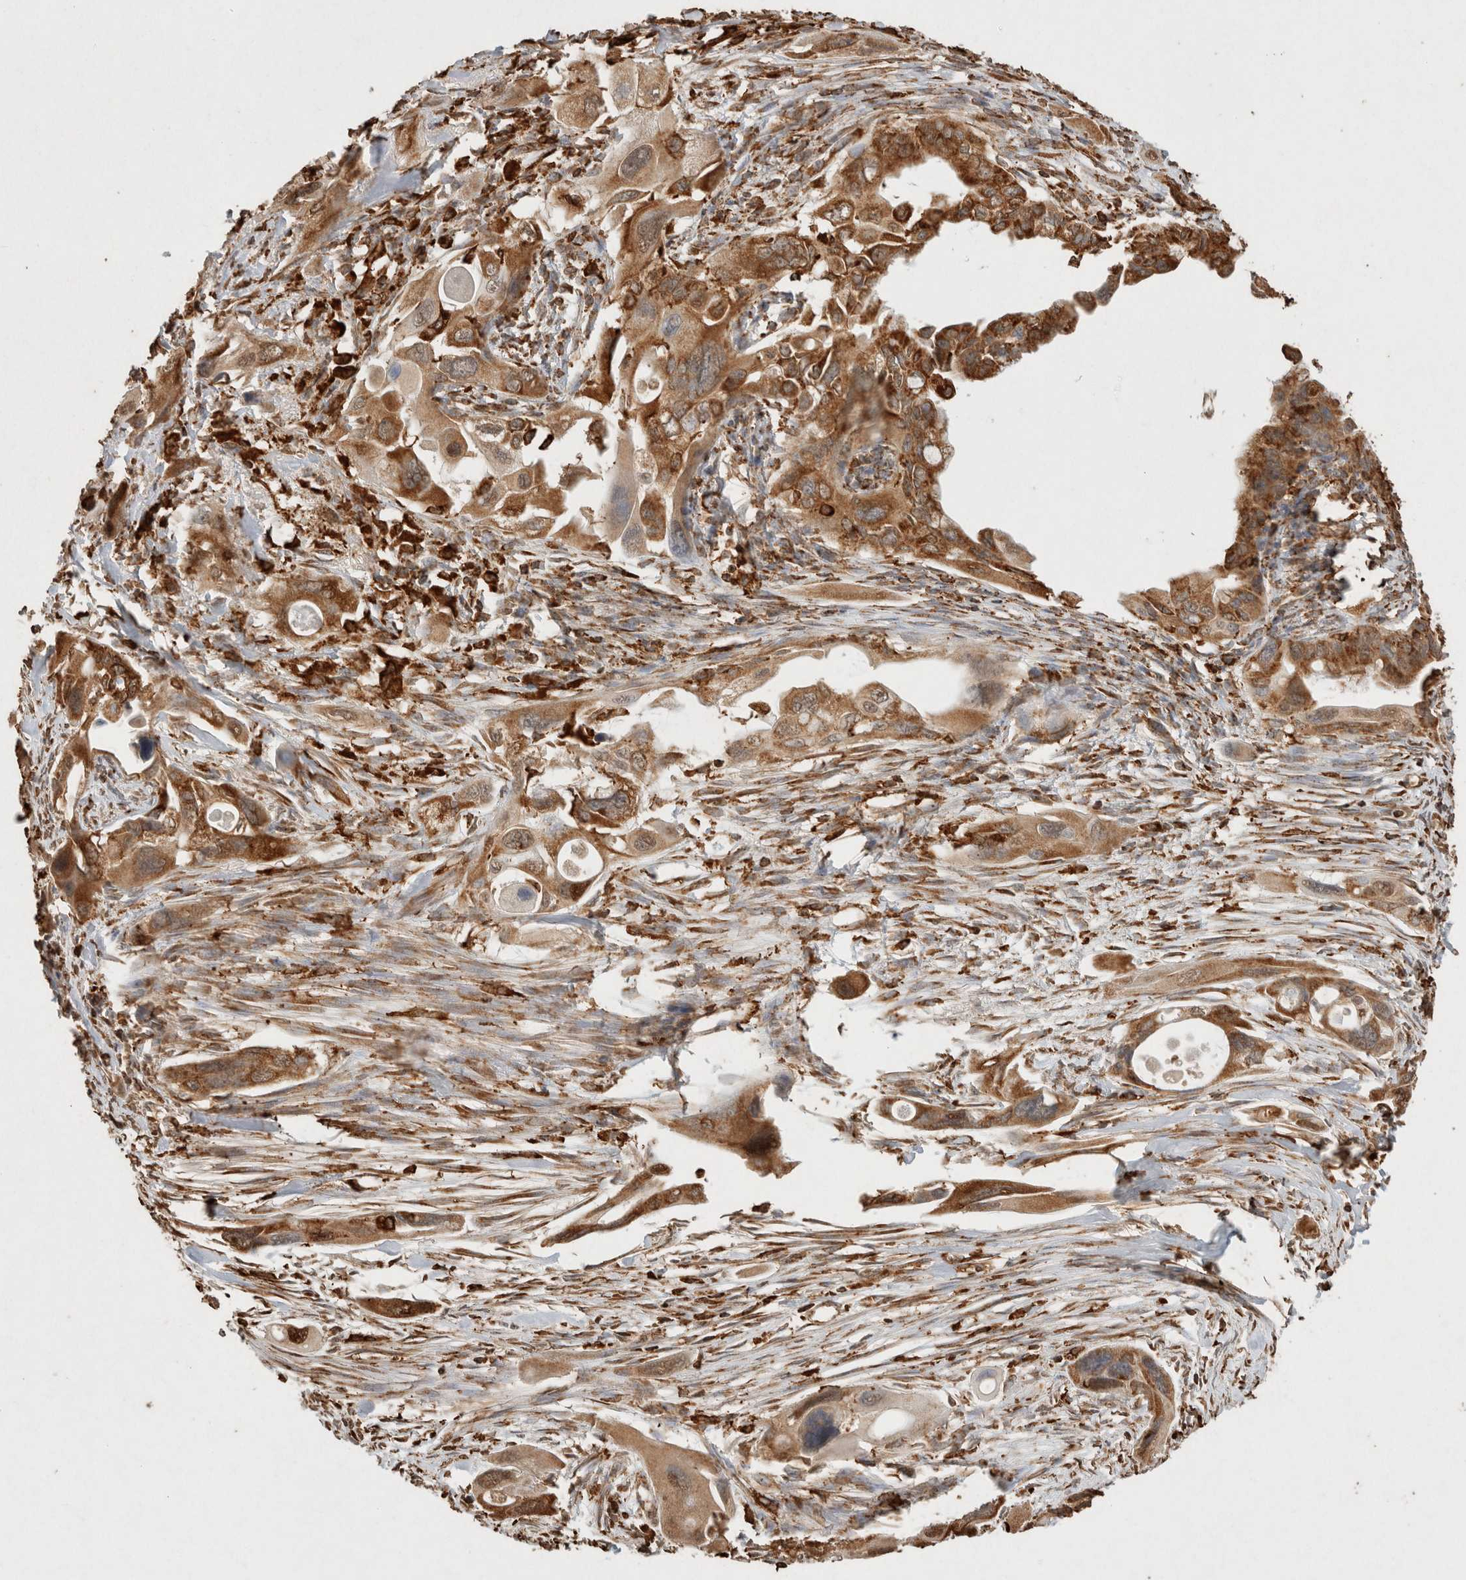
{"staining": {"intensity": "strong", "quantity": "25%-75%", "location": "cytoplasmic/membranous"}, "tissue": "pancreatic cancer", "cell_type": "Tumor cells", "image_type": "cancer", "snomed": [{"axis": "morphology", "description": "Adenocarcinoma, NOS"}, {"axis": "topography", "description": "Pancreas"}], "caption": "Immunohistochemistry (IHC) micrograph of human pancreatic cancer stained for a protein (brown), which displays high levels of strong cytoplasmic/membranous expression in about 25%-75% of tumor cells.", "gene": "ERAP1", "patient": {"sex": "male", "age": 73}}